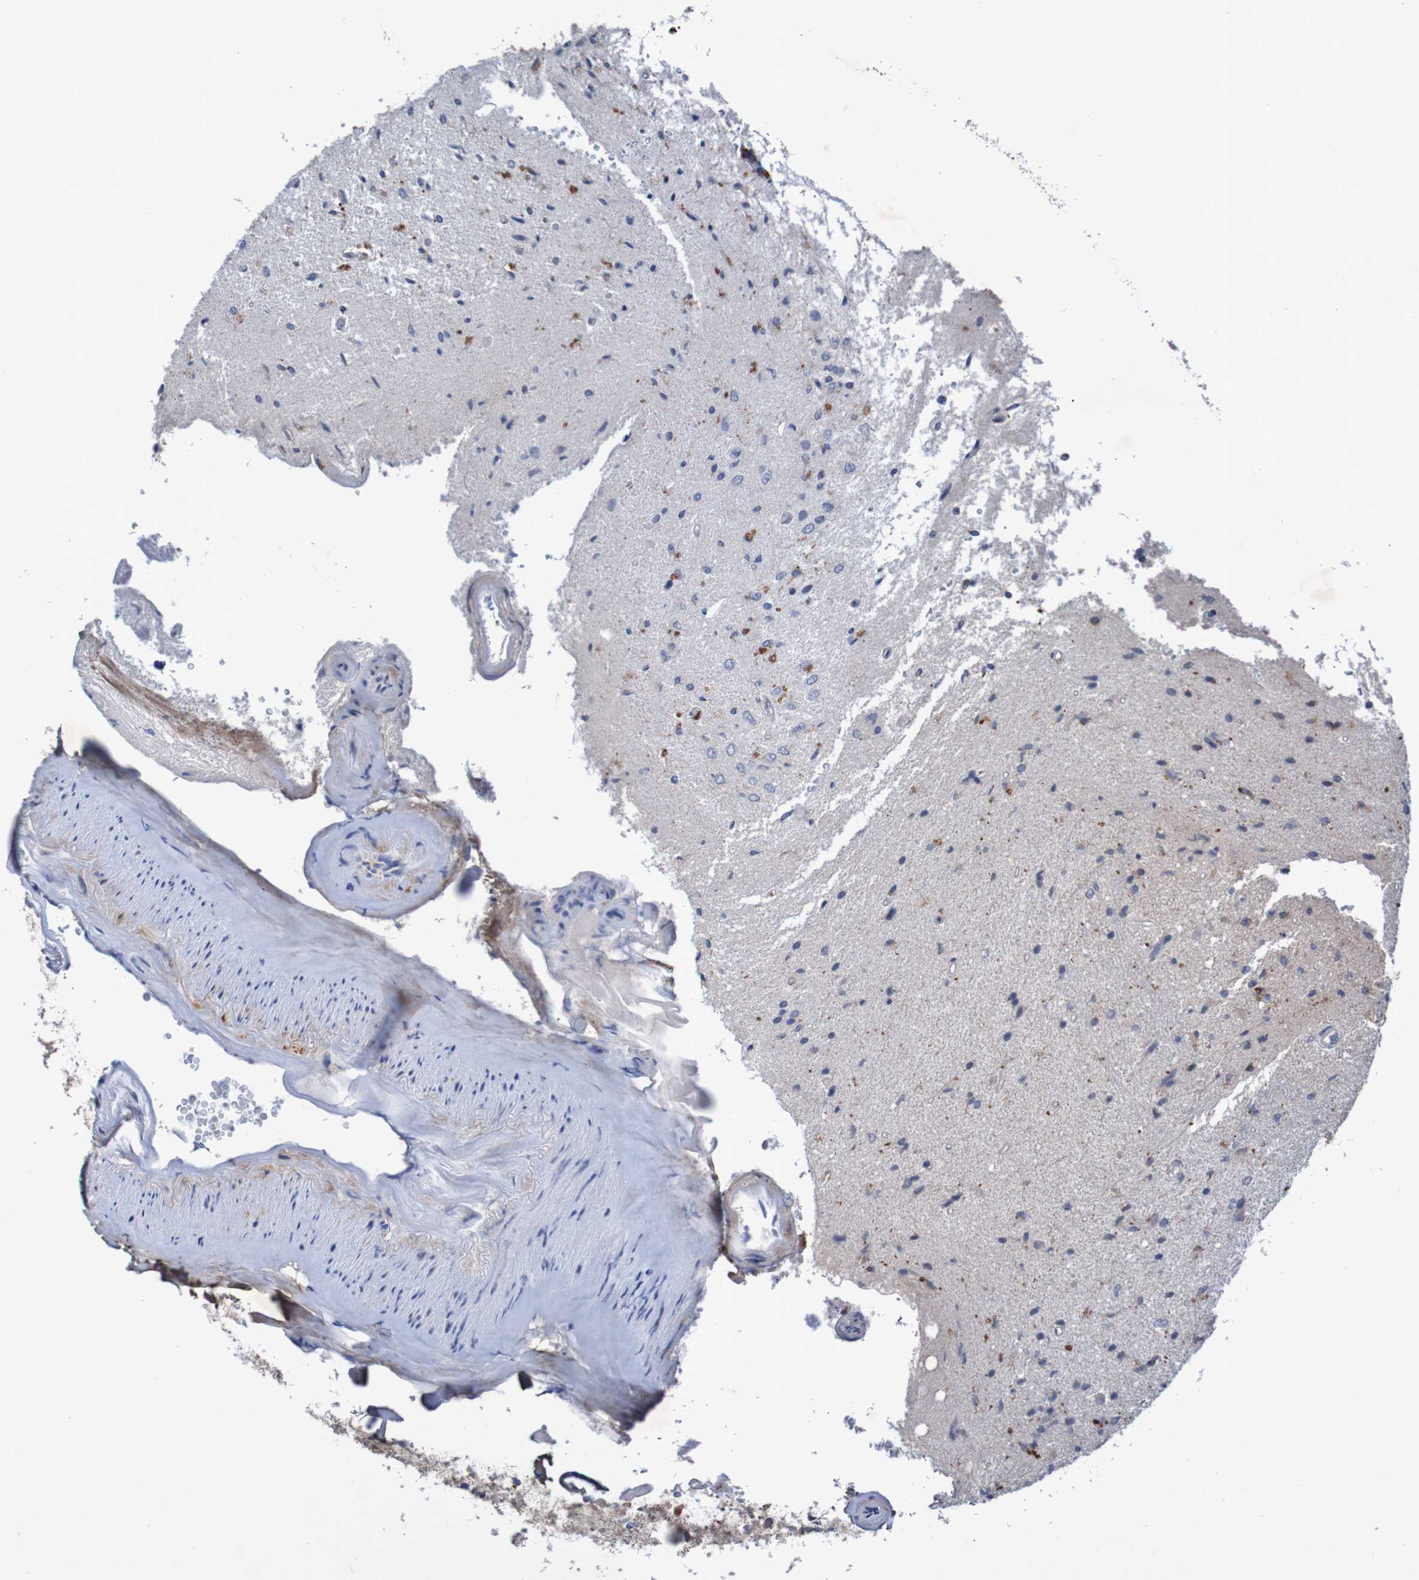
{"staining": {"intensity": "negative", "quantity": "none", "location": "none"}, "tissue": "glioma", "cell_type": "Tumor cells", "image_type": "cancer", "snomed": [{"axis": "morphology", "description": "Glioma, malignant, Low grade"}, {"axis": "topography", "description": "Brain"}], "caption": "Immunohistochemical staining of low-grade glioma (malignant) reveals no significant expression in tumor cells.", "gene": "ANGPT4", "patient": {"sex": "male", "age": 77}}